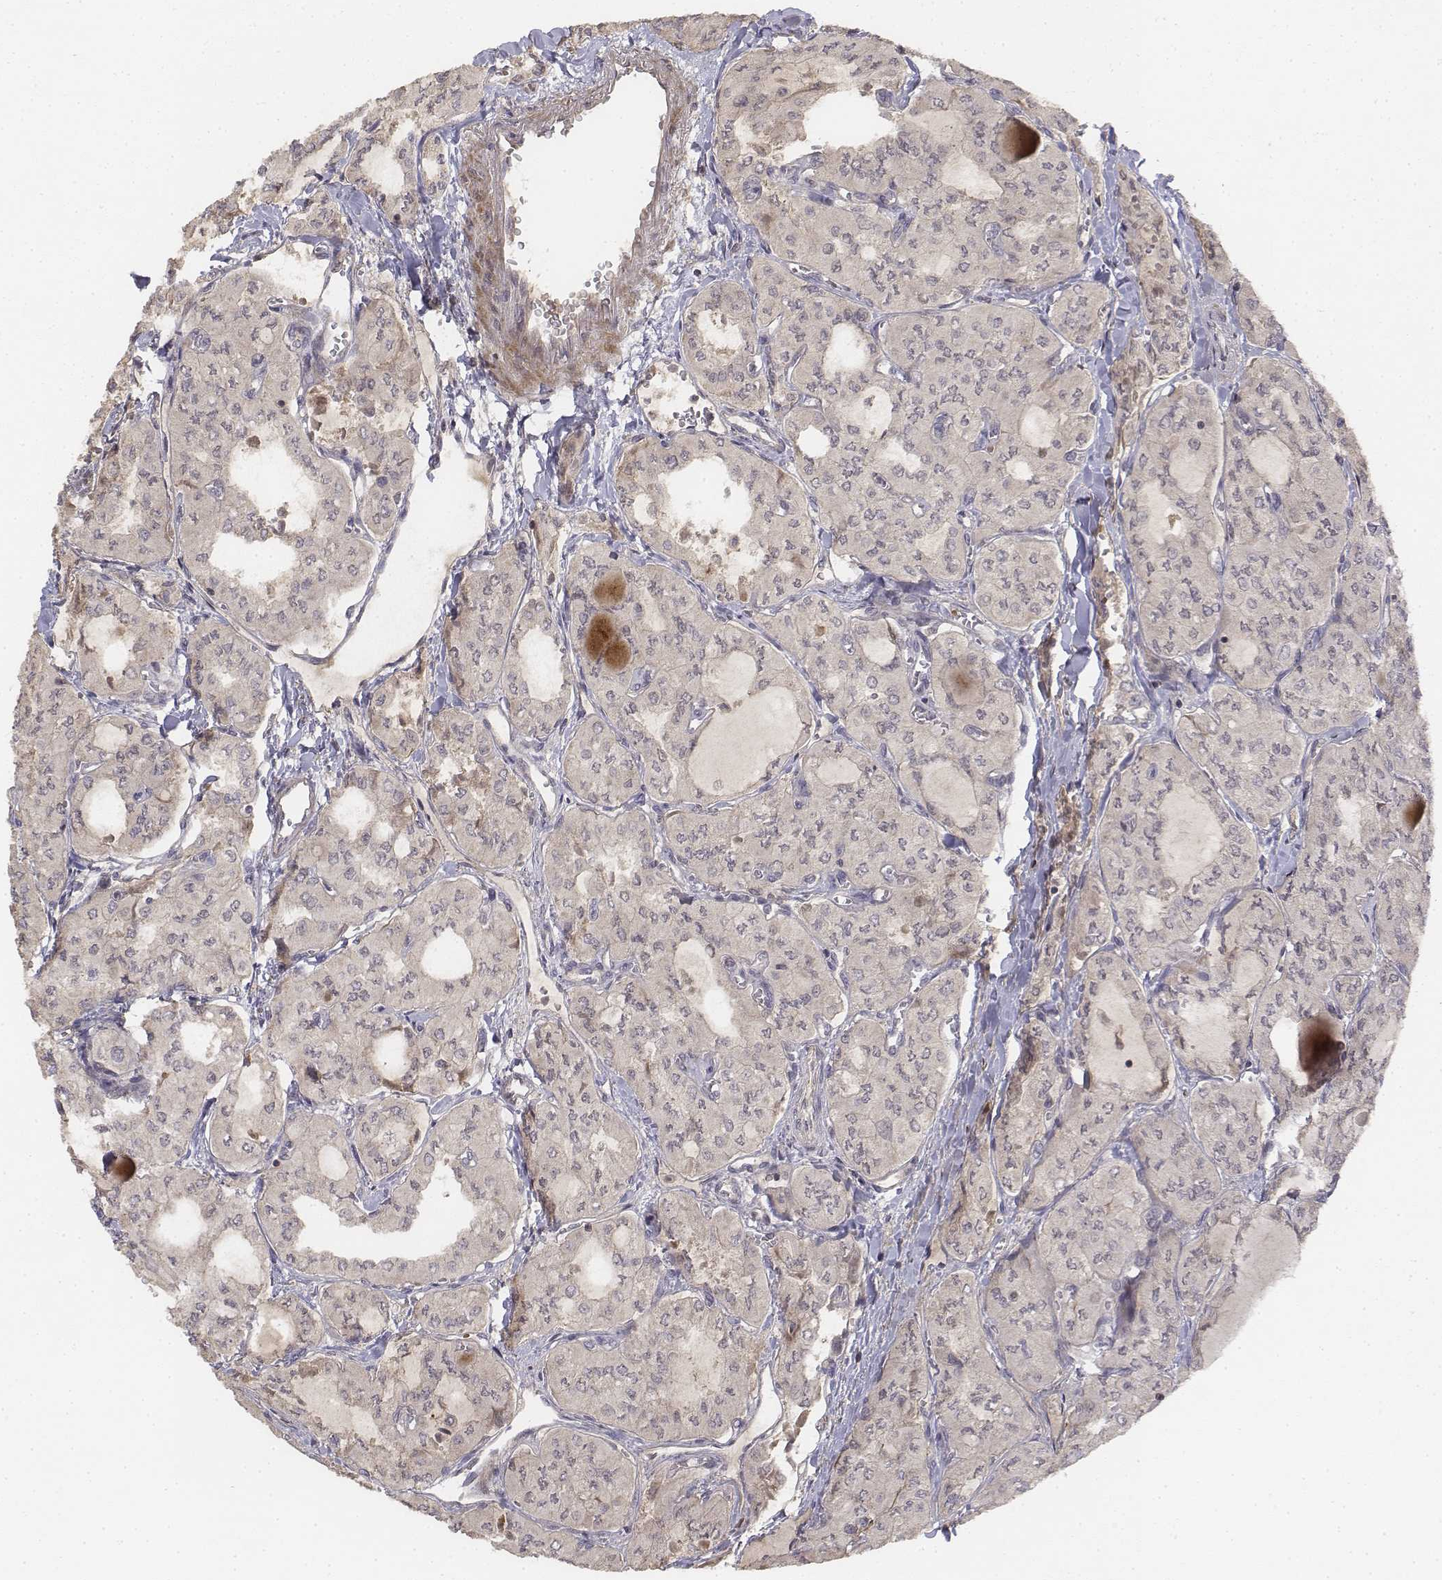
{"staining": {"intensity": "negative", "quantity": "none", "location": "none"}, "tissue": "thyroid cancer", "cell_type": "Tumor cells", "image_type": "cancer", "snomed": [{"axis": "morphology", "description": "Papillary adenocarcinoma, NOS"}, {"axis": "topography", "description": "Thyroid gland"}], "caption": "A histopathology image of human thyroid papillary adenocarcinoma is negative for staining in tumor cells. The staining is performed using DAB (3,3'-diaminobenzidine) brown chromogen with nuclei counter-stained in using hematoxylin.", "gene": "FBXO21", "patient": {"sex": "male", "age": 20}}